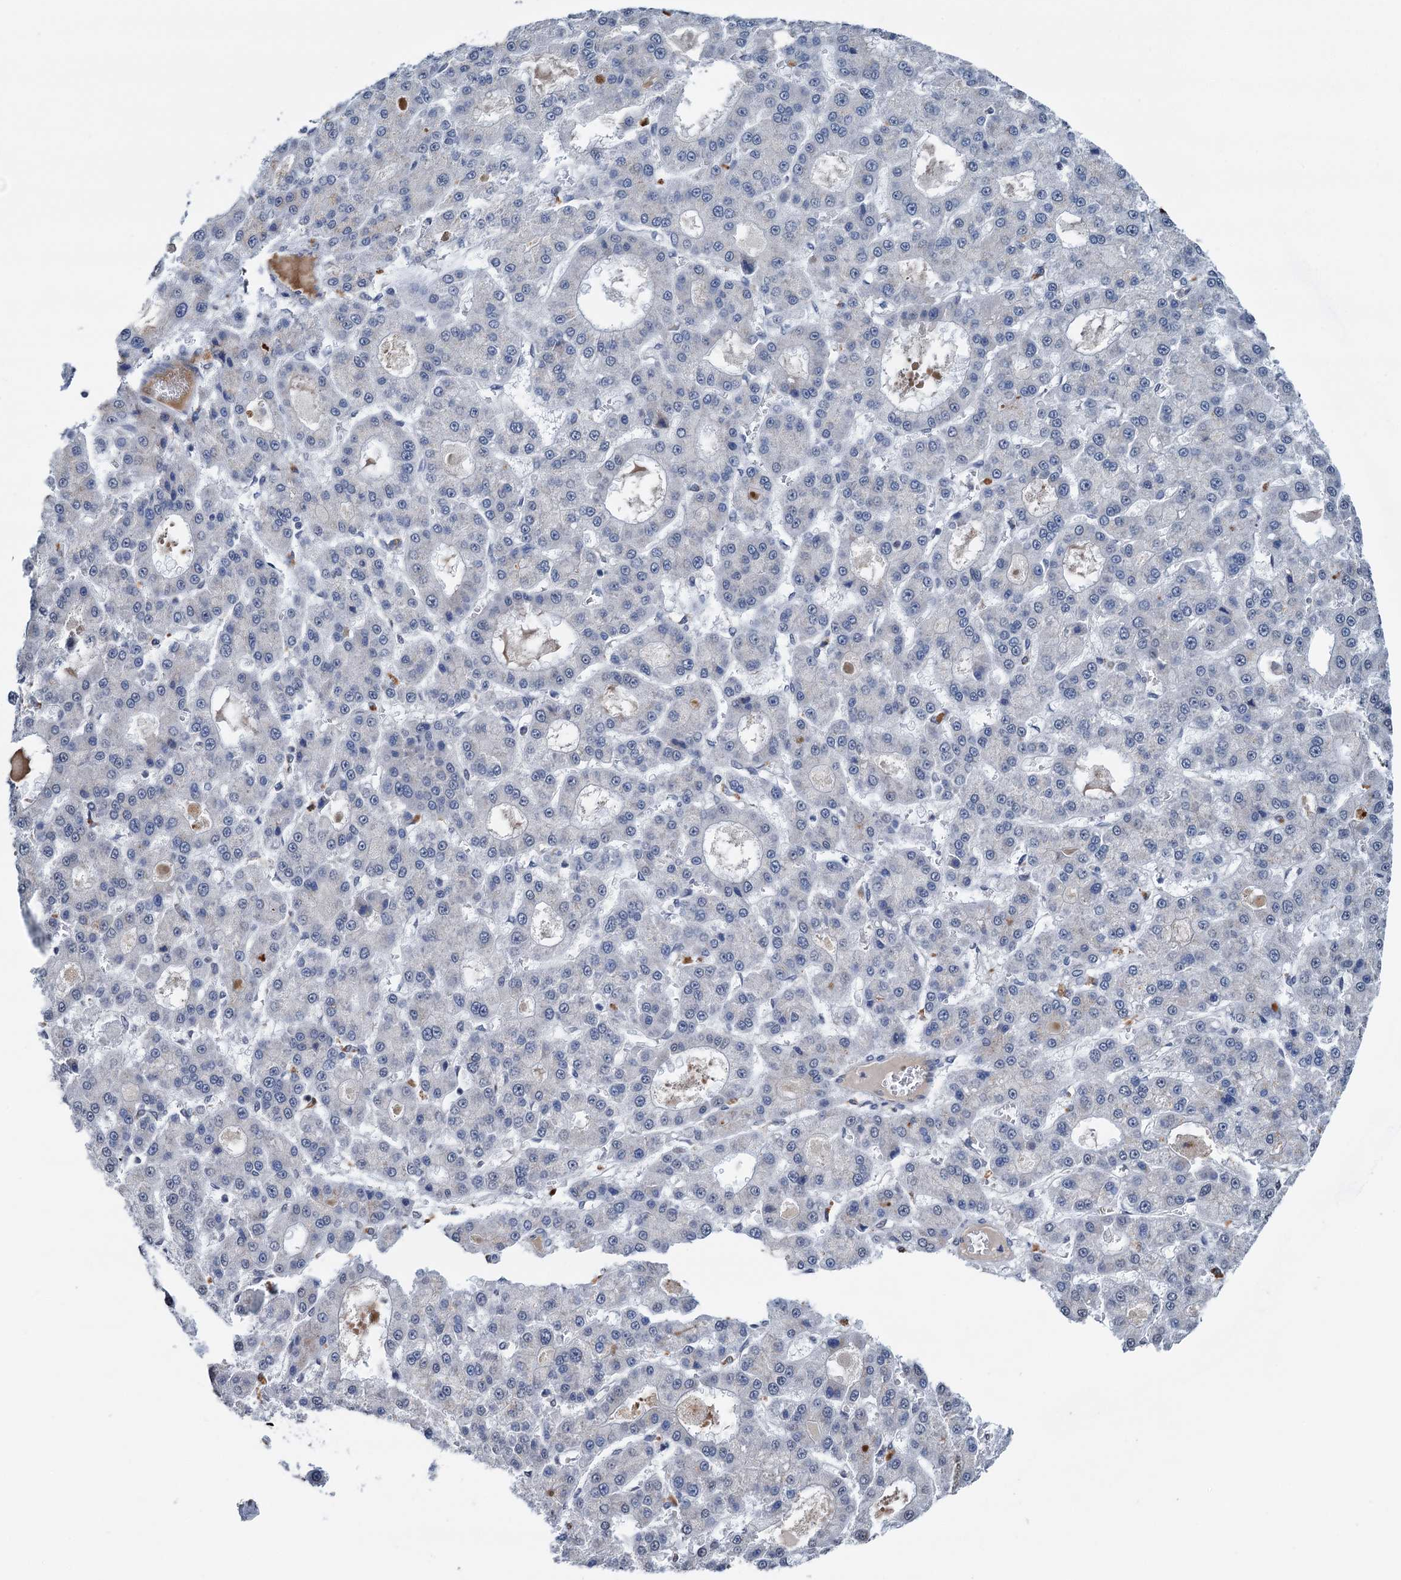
{"staining": {"intensity": "negative", "quantity": "none", "location": "none"}, "tissue": "liver cancer", "cell_type": "Tumor cells", "image_type": "cancer", "snomed": [{"axis": "morphology", "description": "Carcinoma, Hepatocellular, NOS"}, {"axis": "topography", "description": "Liver"}], "caption": "The immunohistochemistry micrograph has no significant staining in tumor cells of liver cancer tissue.", "gene": "SHLD1", "patient": {"sex": "male", "age": 70}}